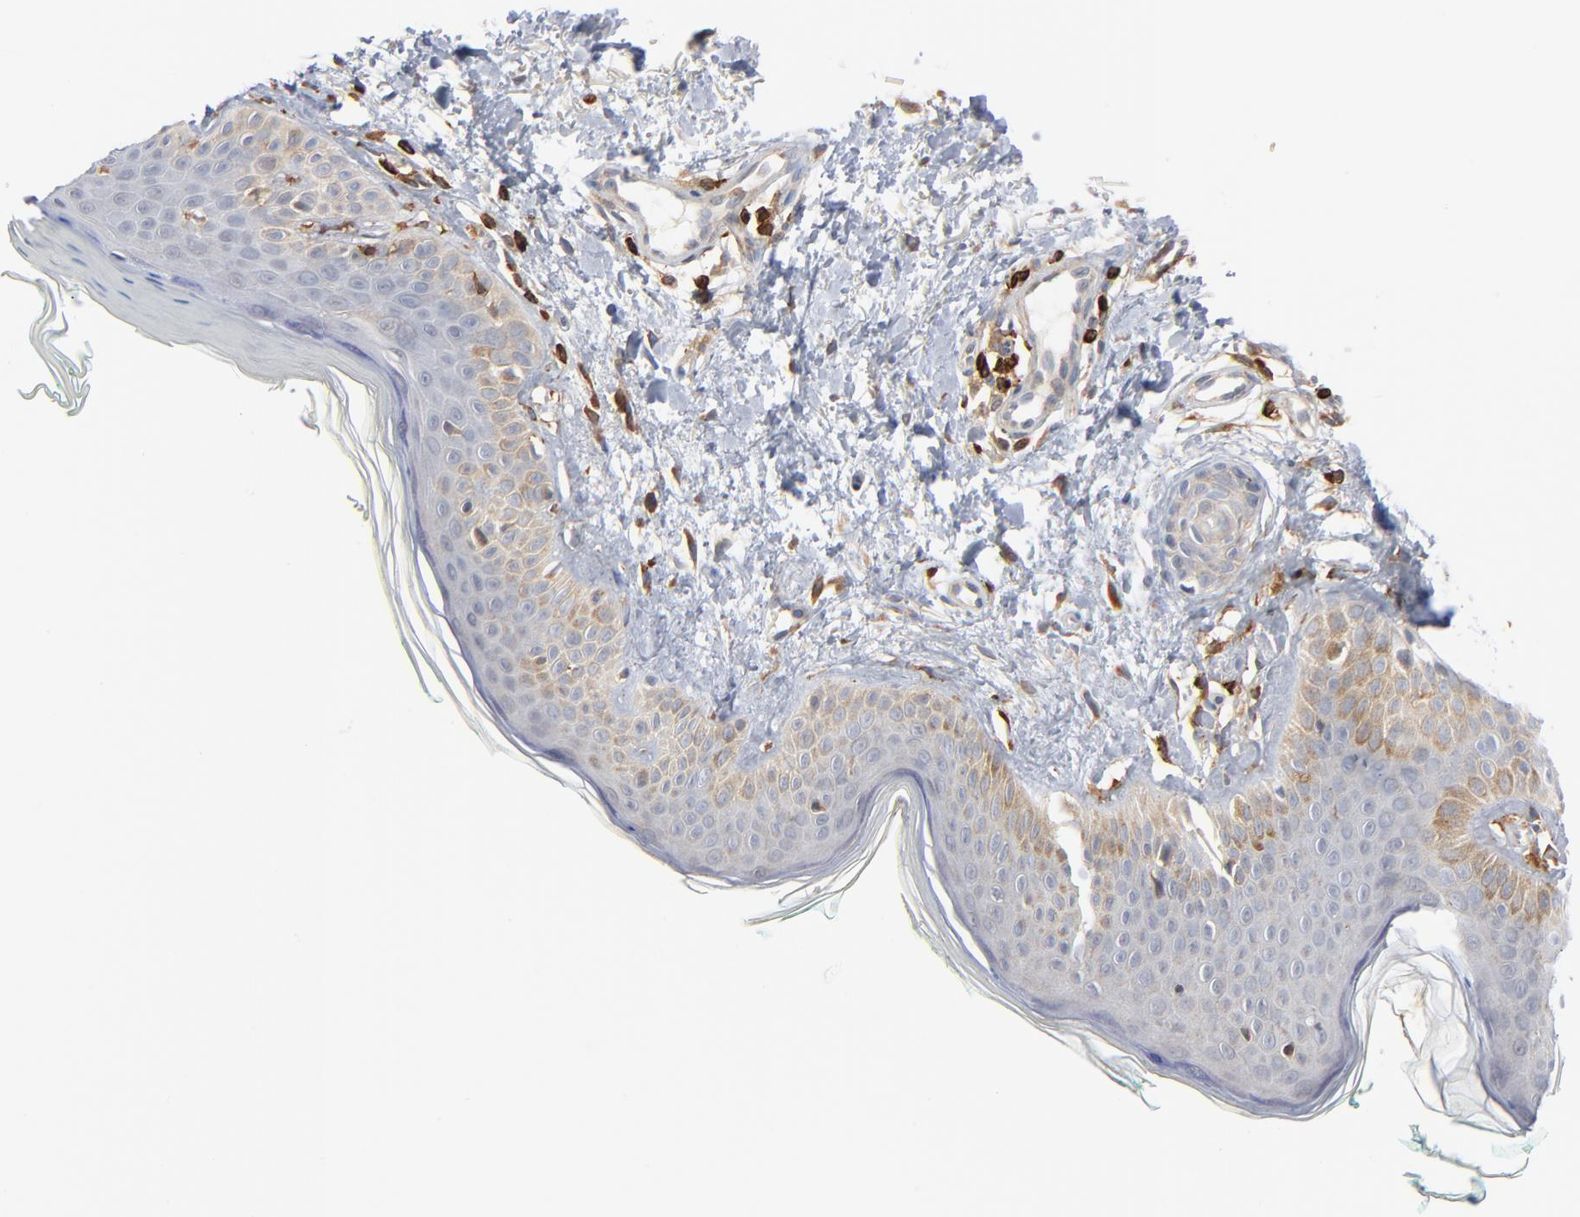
{"staining": {"intensity": "moderate", "quantity": ">75%", "location": "cytoplasmic/membranous"}, "tissue": "skin", "cell_type": "Fibroblasts", "image_type": "normal", "snomed": [{"axis": "morphology", "description": "Normal tissue, NOS"}, {"axis": "topography", "description": "Skin"}], "caption": "Skin stained for a protein (brown) displays moderate cytoplasmic/membranous positive positivity in approximately >75% of fibroblasts.", "gene": "SH3KBP1", "patient": {"sex": "male", "age": 71}}